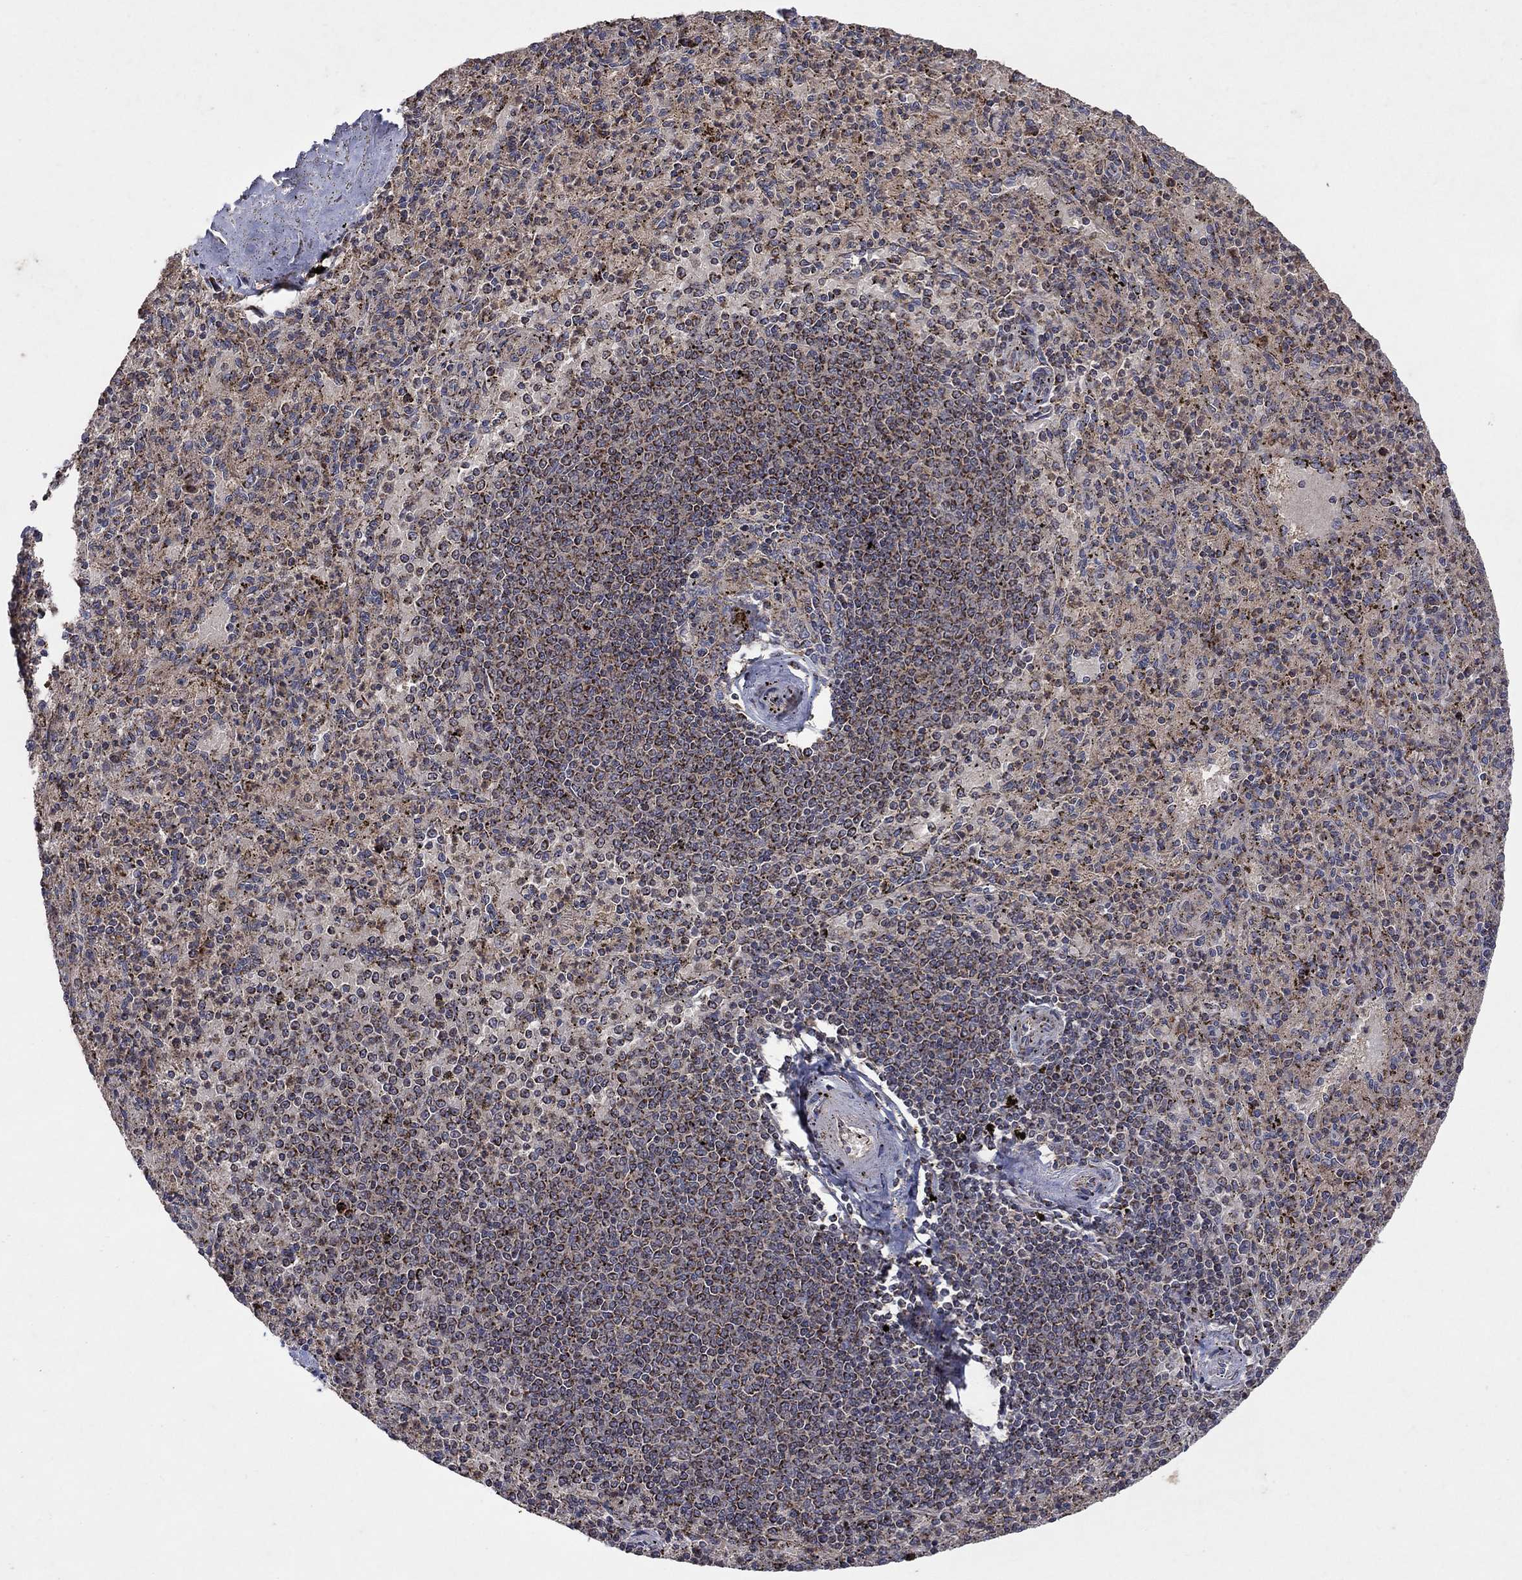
{"staining": {"intensity": "strong", "quantity": "<25%", "location": "cytoplasmic/membranous"}, "tissue": "spleen", "cell_type": "Cells in red pulp", "image_type": "normal", "snomed": [{"axis": "morphology", "description": "Normal tissue, NOS"}, {"axis": "topography", "description": "Spleen"}], "caption": "This is a histology image of IHC staining of normal spleen, which shows strong positivity in the cytoplasmic/membranous of cells in red pulp.", "gene": "DPH1", "patient": {"sex": "male", "age": 60}}